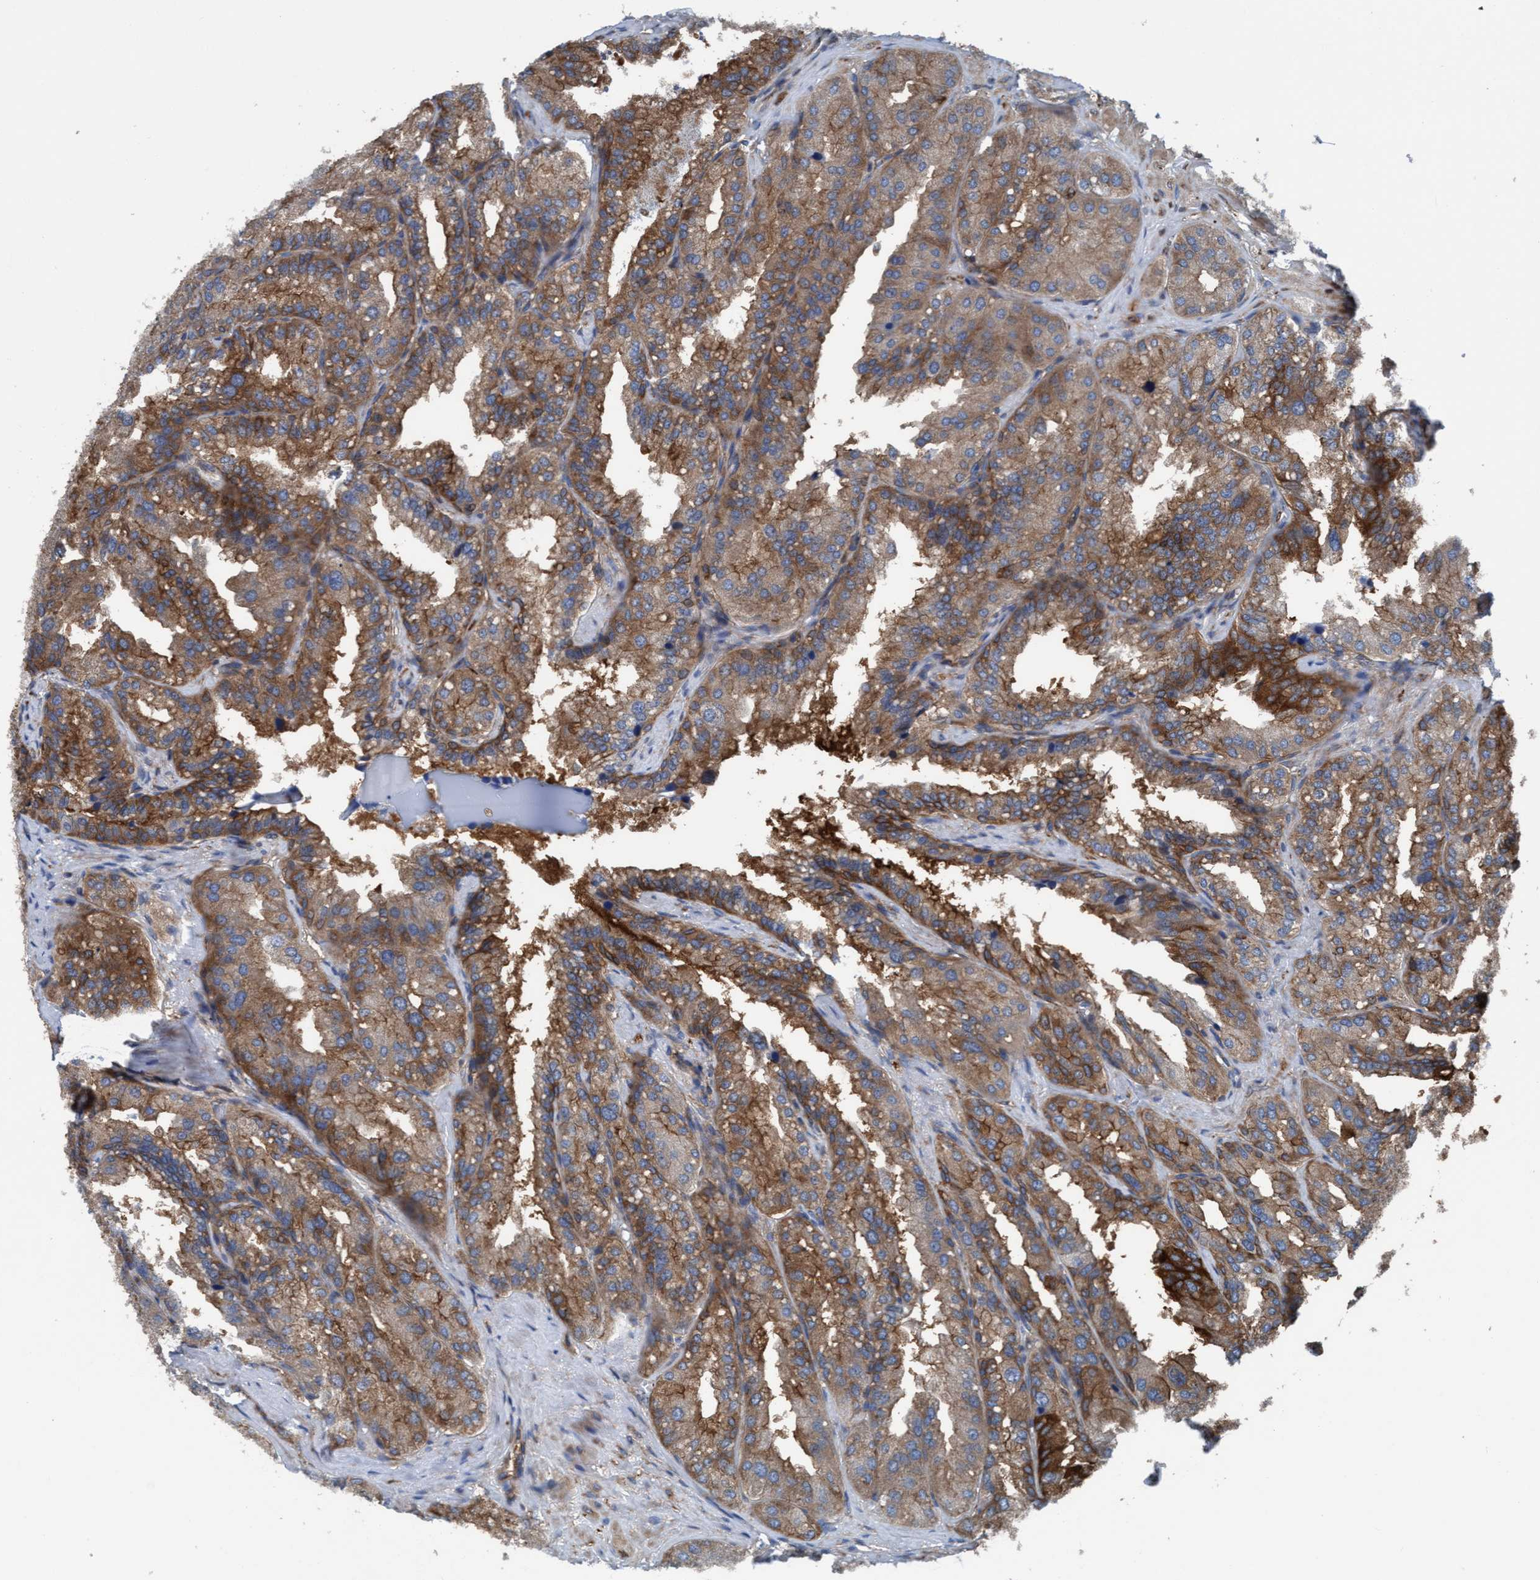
{"staining": {"intensity": "moderate", "quantity": ">75%", "location": "cytoplasmic/membranous"}, "tissue": "seminal vesicle", "cell_type": "Glandular cells", "image_type": "normal", "snomed": [{"axis": "morphology", "description": "Normal tissue, NOS"}, {"axis": "topography", "description": "Prostate"}, {"axis": "topography", "description": "Seminal veicle"}], "caption": "Human seminal vesicle stained for a protein (brown) reveals moderate cytoplasmic/membranous positive staining in approximately >75% of glandular cells.", "gene": "NMT1", "patient": {"sex": "male", "age": 51}}